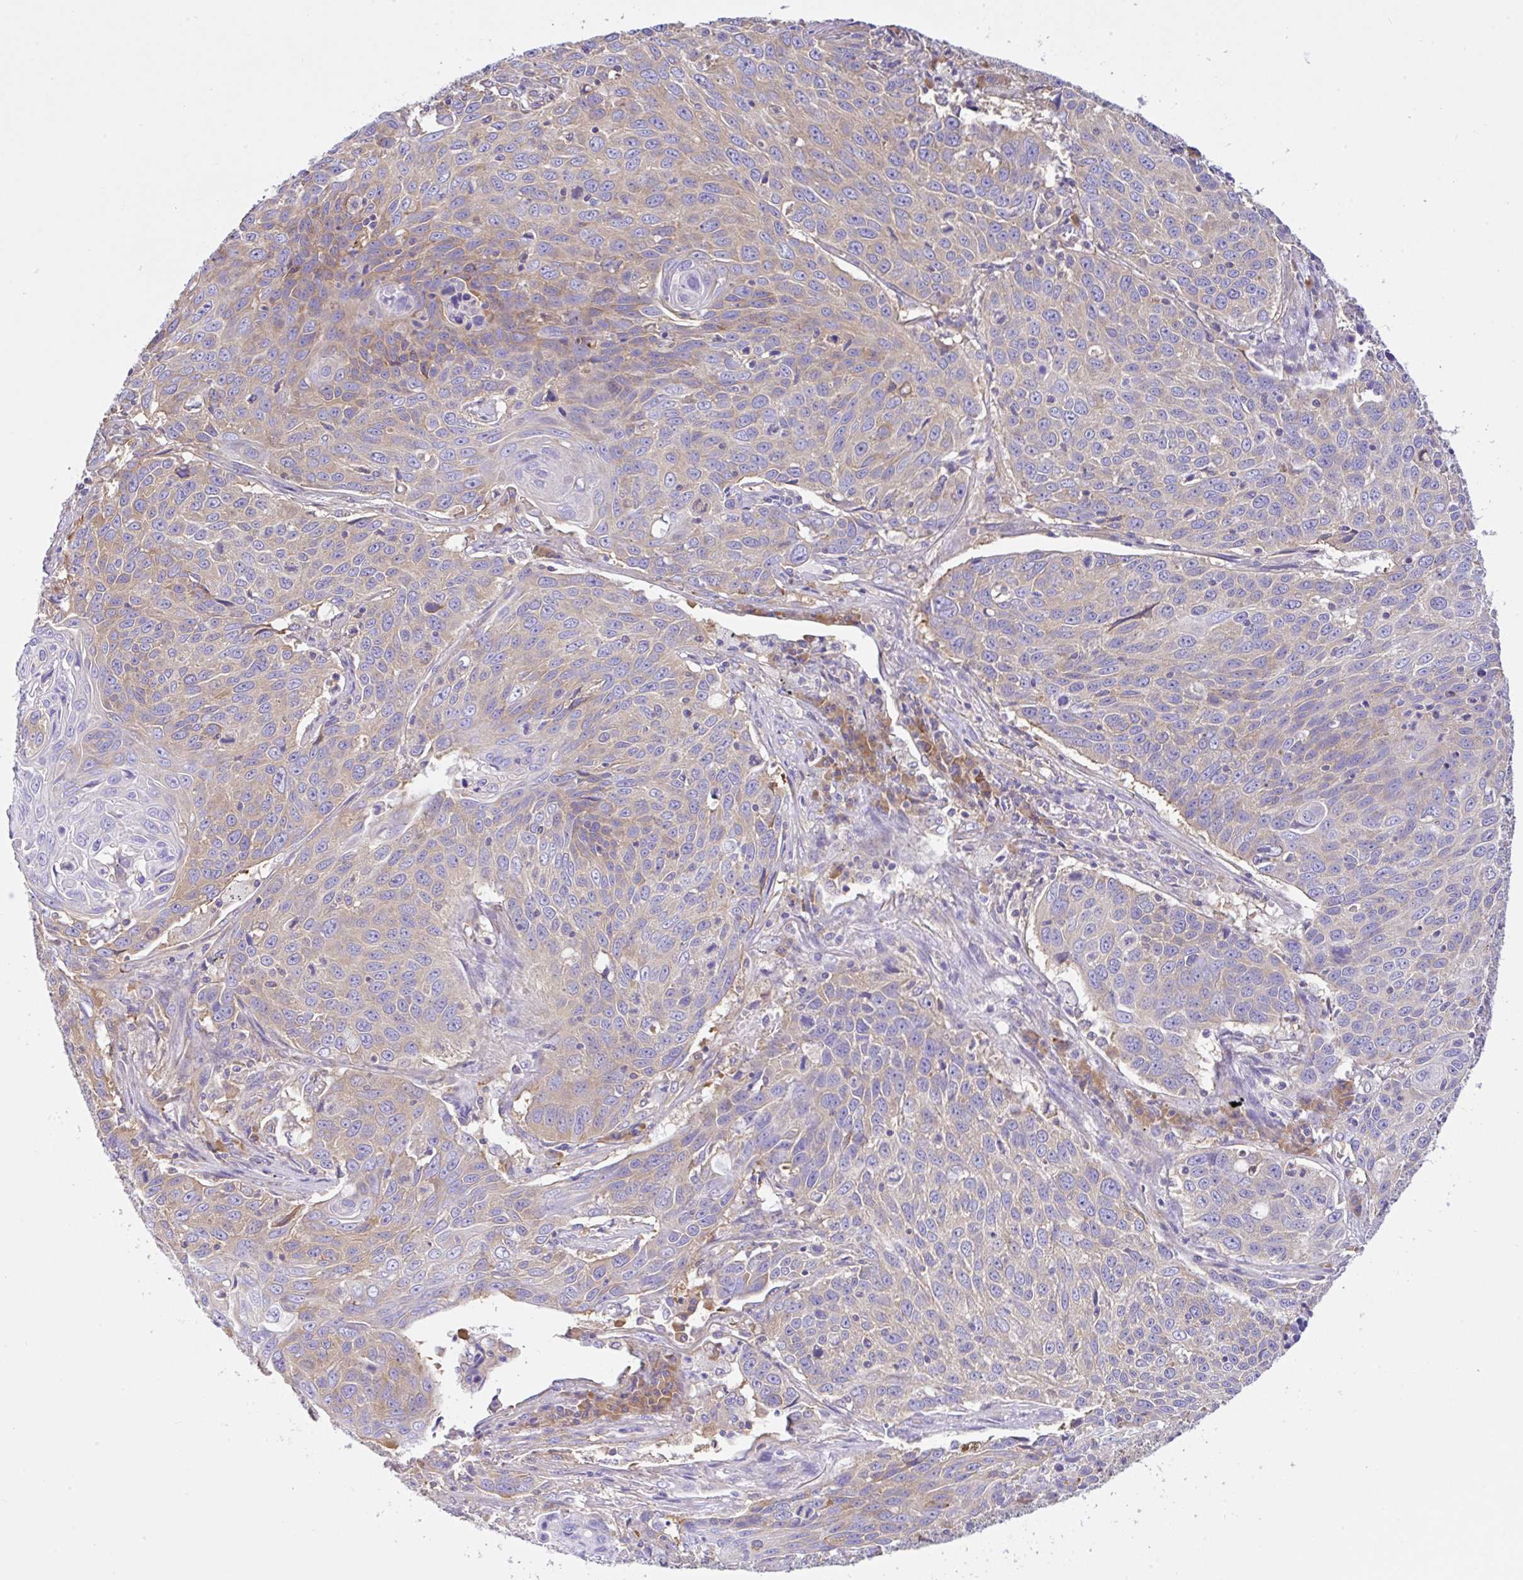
{"staining": {"intensity": "weak", "quantity": "25%-75%", "location": "cytoplasmic/membranous"}, "tissue": "lung cancer", "cell_type": "Tumor cells", "image_type": "cancer", "snomed": [{"axis": "morphology", "description": "Squamous cell carcinoma, NOS"}, {"axis": "topography", "description": "Lung"}], "caption": "Squamous cell carcinoma (lung) tissue exhibits weak cytoplasmic/membranous expression in approximately 25%-75% of tumor cells, visualized by immunohistochemistry.", "gene": "GFPT2", "patient": {"sex": "male", "age": 78}}